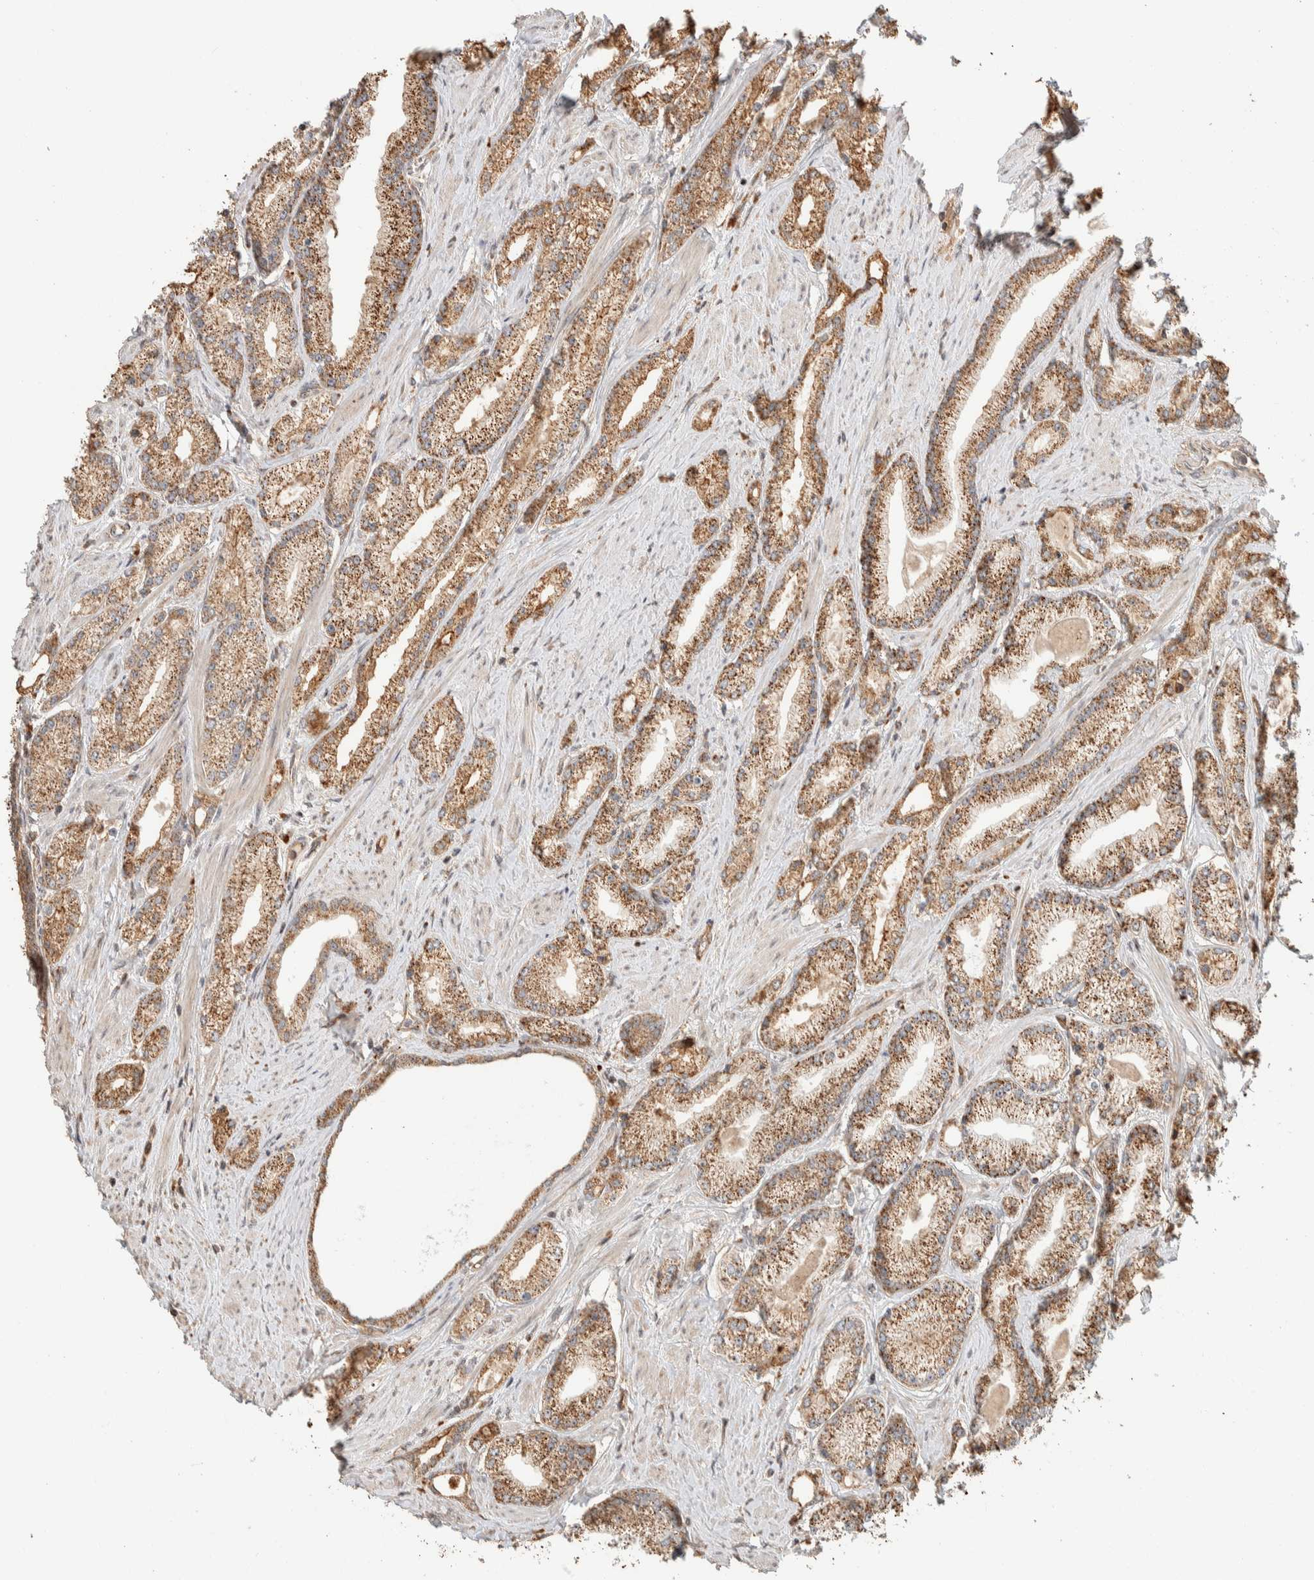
{"staining": {"intensity": "moderate", "quantity": ">75%", "location": "cytoplasmic/membranous"}, "tissue": "prostate cancer", "cell_type": "Tumor cells", "image_type": "cancer", "snomed": [{"axis": "morphology", "description": "Adenocarcinoma, Low grade"}, {"axis": "topography", "description": "Prostate"}], "caption": "A high-resolution photomicrograph shows immunohistochemistry (IHC) staining of prostate cancer (adenocarcinoma (low-grade)), which reveals moderate cytoplasmic/membranous positivity in about >75% of tumor cells. Nuclei are stained in blue.", "gene": "KIF9", "patient": {"sex": "male", "age": 62}}